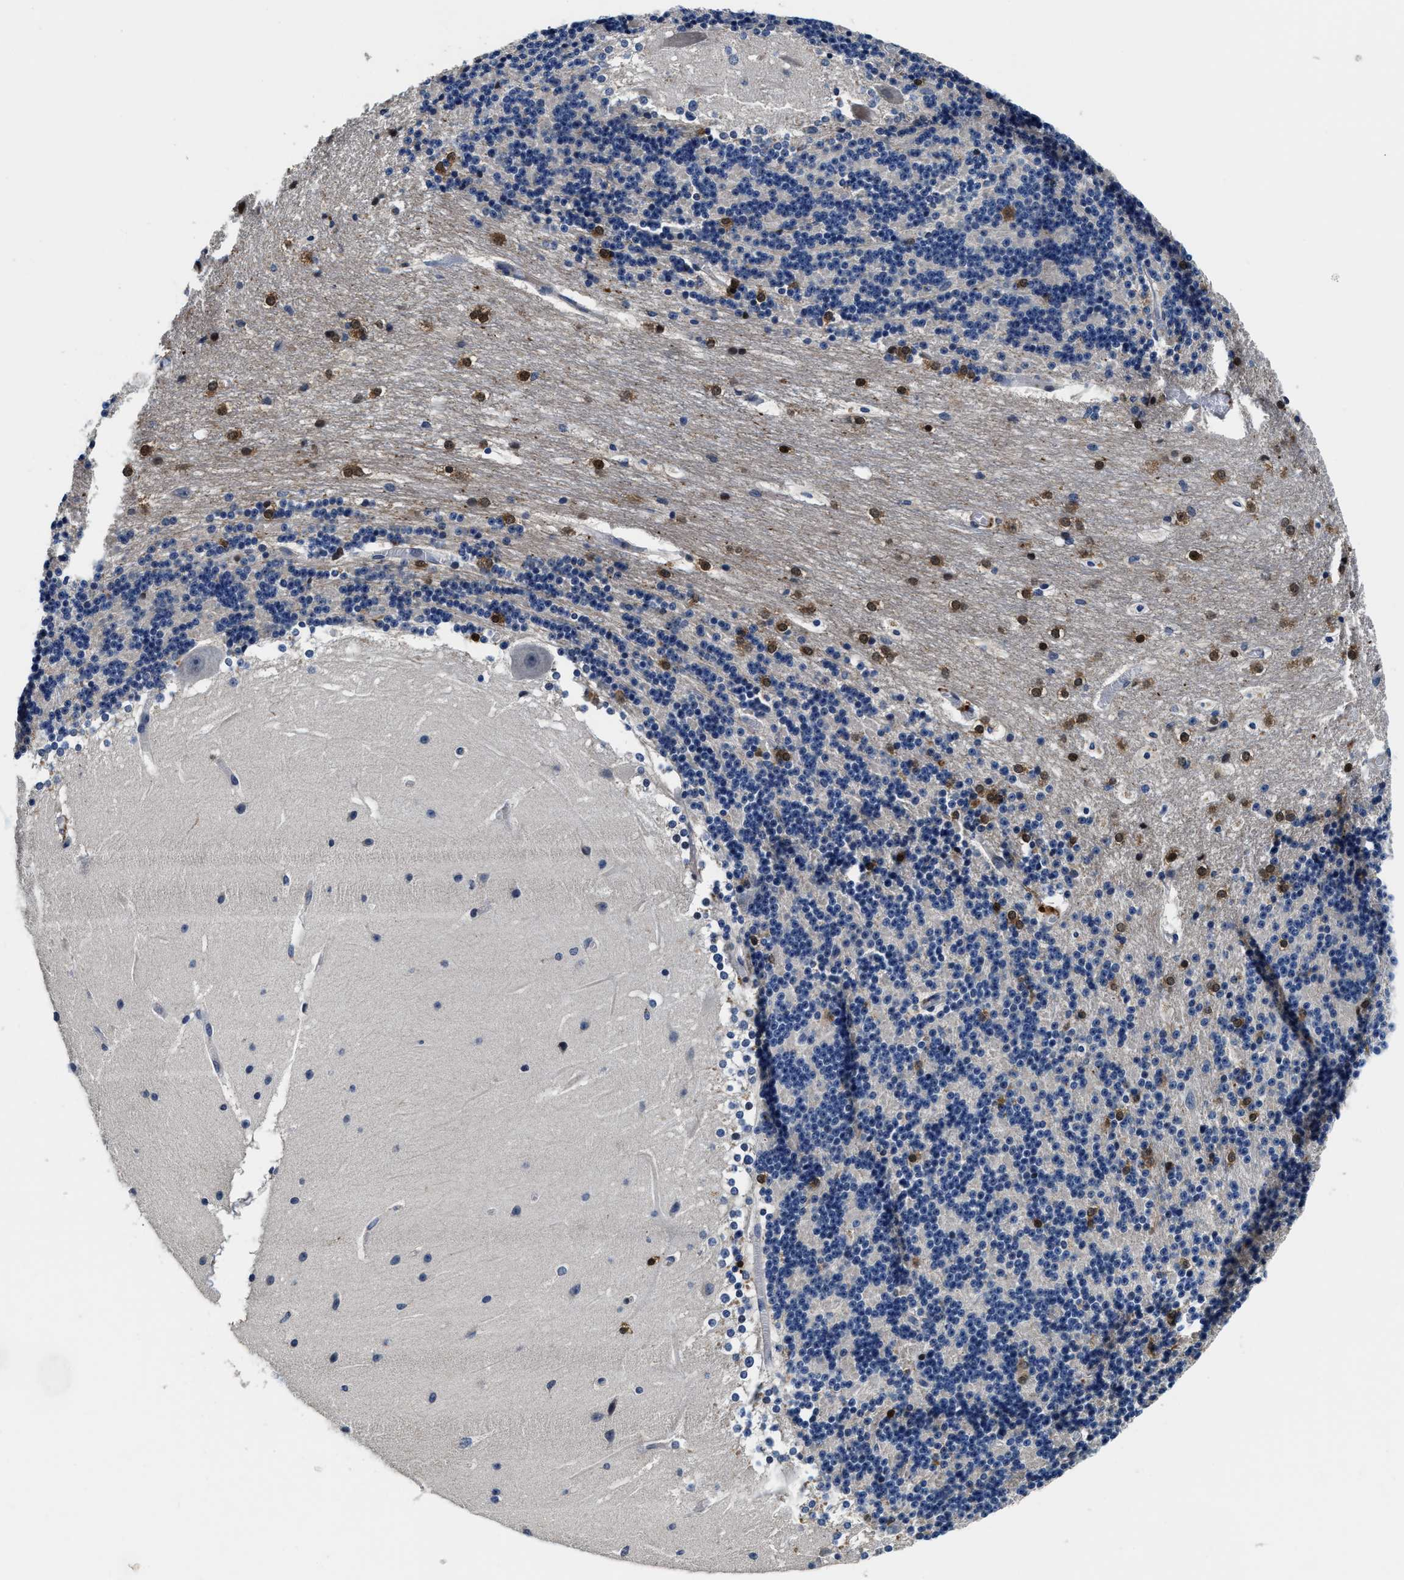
{"staining": {"intensity": "negative", "quantity": "none", "location": "none"}, "tissue": "cerebellum", "cell_type": "Cells in granular layer", "image_type": "normal", "snomed": [{"axis": "morphology", "description": "Normal tissue, NOS"}, {"axis": "topography", "description": "Cerebellum"}], "caption": "This histopathology image is of unremarkable cerebellum stained with IHC to label a protein in brown with the nuclei are counter-stained blue. There is no expression in cells in granular layer. (Immunohistochemistry, brightfield microscopy, high magnification).", "gene": "ANKIB1", "patient": {"sex": "female", "age": 19}}